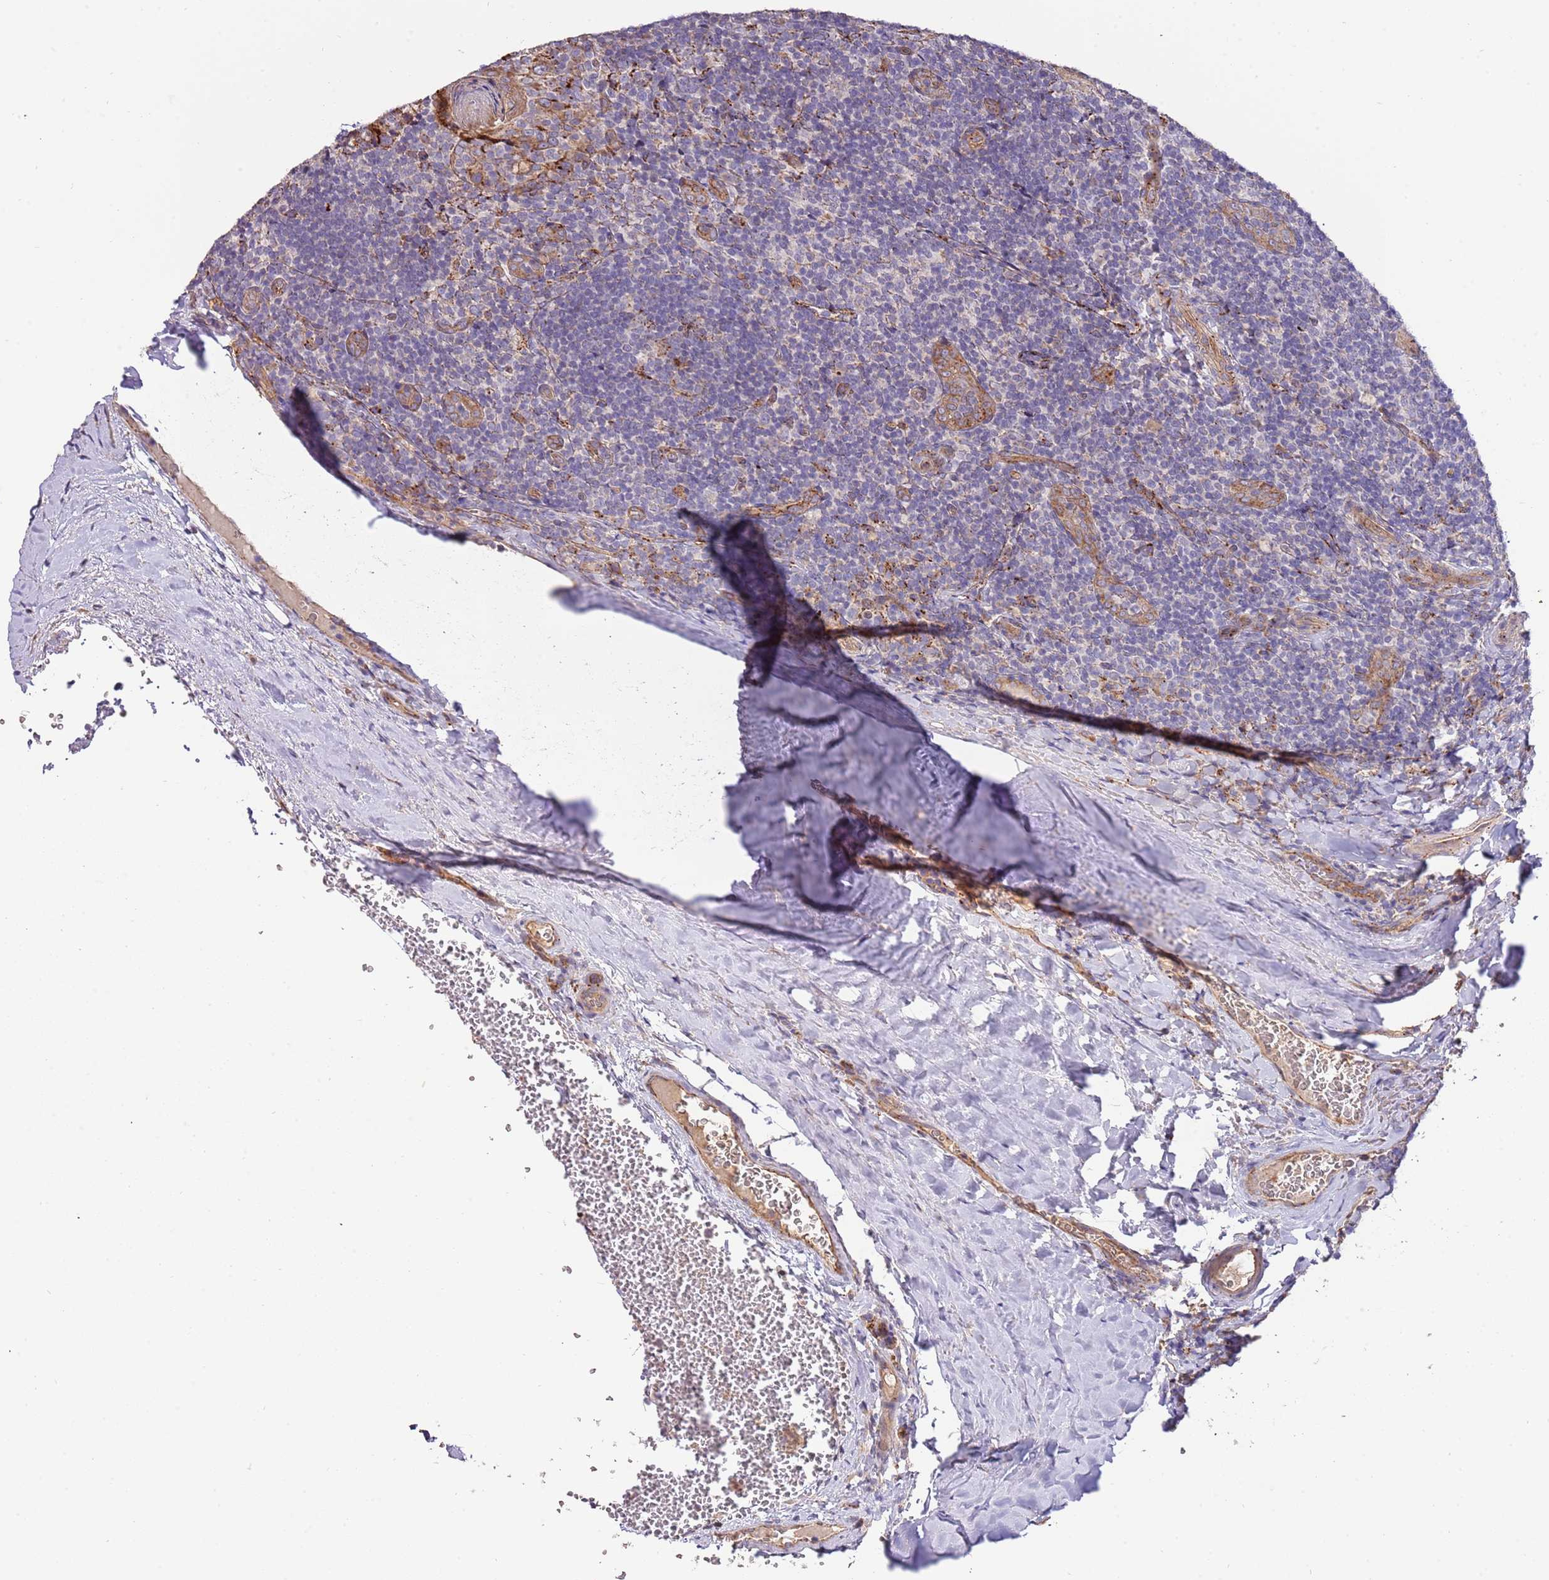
{"staining": {"intensity": "weak", "quantity": ">75%", "location": "cytoplasmic/membranous"}, "tissue": "tonsil", "cell_type": "Germinal center cells", "image_type": "normal", "snomed": [{"axis": "morphology", "description": "Normal tissue, NOS"}, {"axis": "topography", "description": "Tonsil"}], "caption": "Germinal center cells demonstrate weak cytoplasmic/membranous staining in approximately >75% of cells in benign tonsil. (DAB (3,3'-diaminobenzidine) = brown stain, brightfield microscopy at high magnification).", "gene": "DOCK6", "patient": {"sex": "male", "age": 17}}